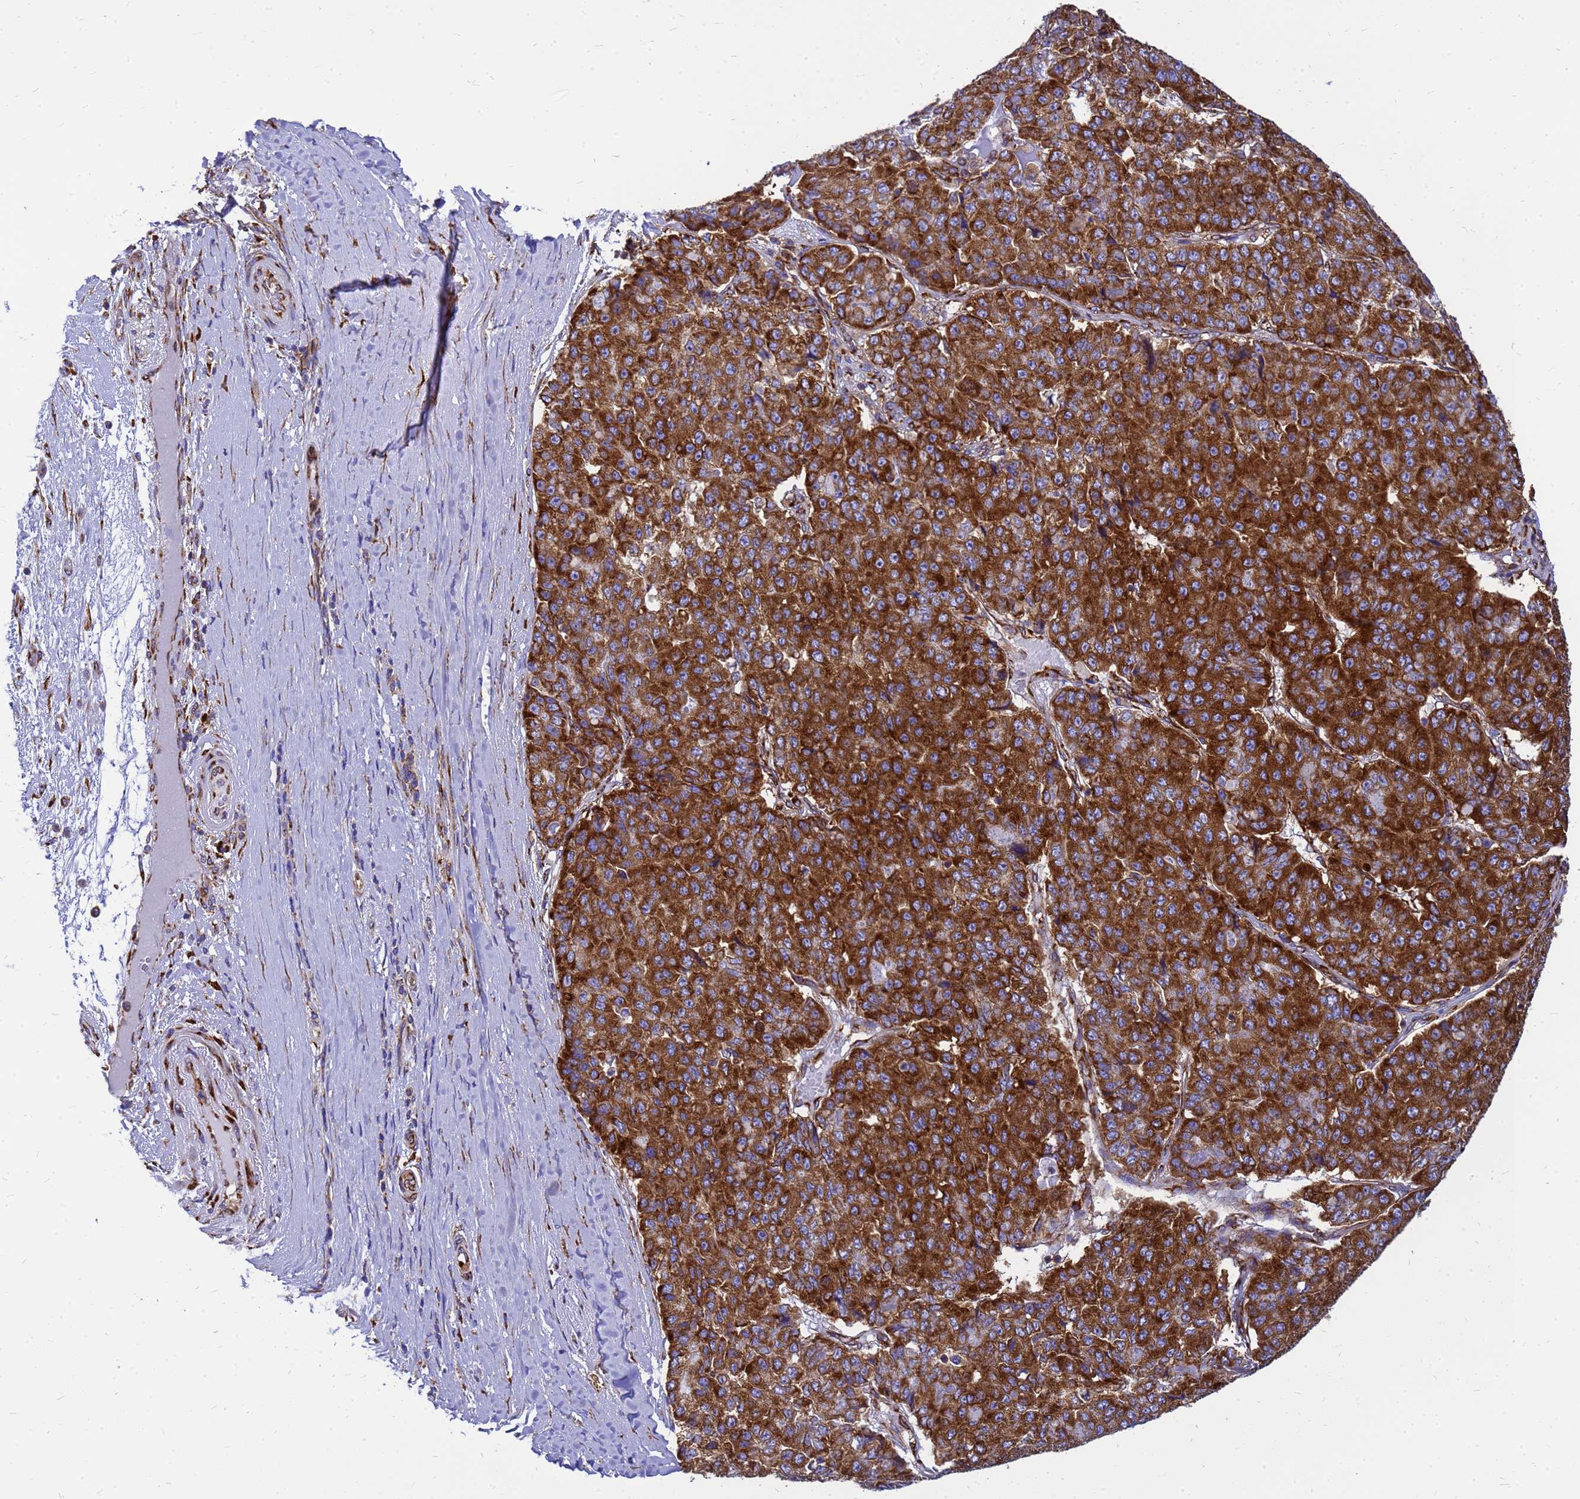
{"staining": {"intensity": "strong", "quantity": ">75%", "location": "cytoplasmic/membranous"}, "tissue": "pancreatic cancer", "cell_type": "Tumor cells", "image_type": "cancer", "snomed": [{"axis": "morphology", "description": "Adenocarcinoma, NOS"}, {"axis": "topography", "description": "Pancreas"}], "caption": "Brown immunohistochemical staining in adenocarcinoma (pancreatic) exhibits strong cytoplasmic/membranous positivity in approximately >75% of tumor cells.", "gene": "EEF1D", "patient": {"sex": "male", "age": 50}}